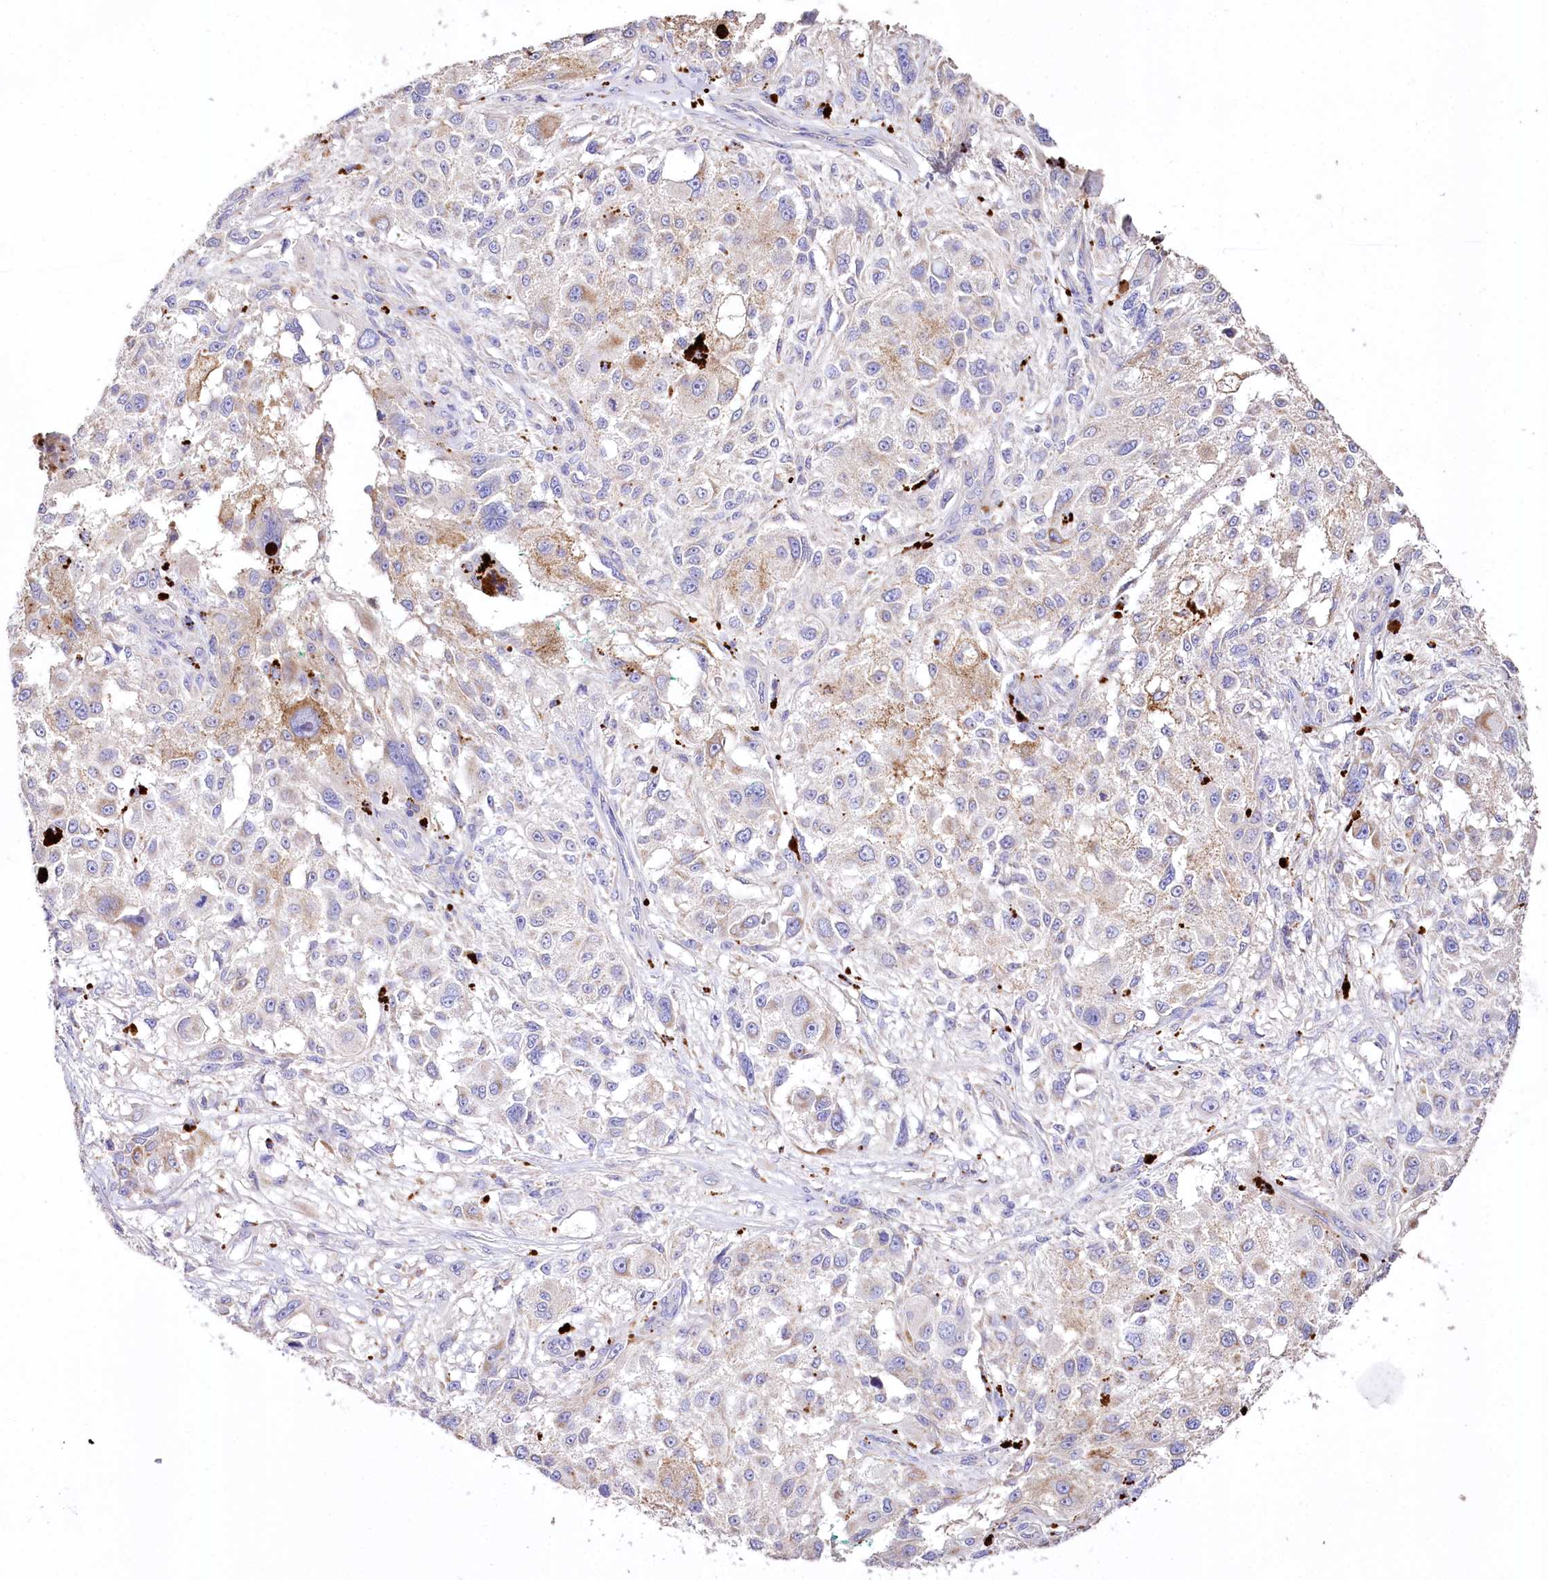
{"staining": {"intensity": "weak", "quantity": "<25%", "location": "cytoplasmic/membranous"}, "tissue": "melanoma", "cell_type": "Tumor cells", "image_type": "cancer", "snomed": [{"axis": "morphology", "description": "Necrosis, NOS"}, {"axis": "morphology", "description": "Malignant melanoma, NOS"}, {"axis": "topography", "description": "Skin"}], "caption": "Immunohistochemistry of melanoma exhibits no positivity in tumor cells. Nuclei are stained in blue.", "gene": "PTER", "patient": {"sex": "female", "age": 87}}